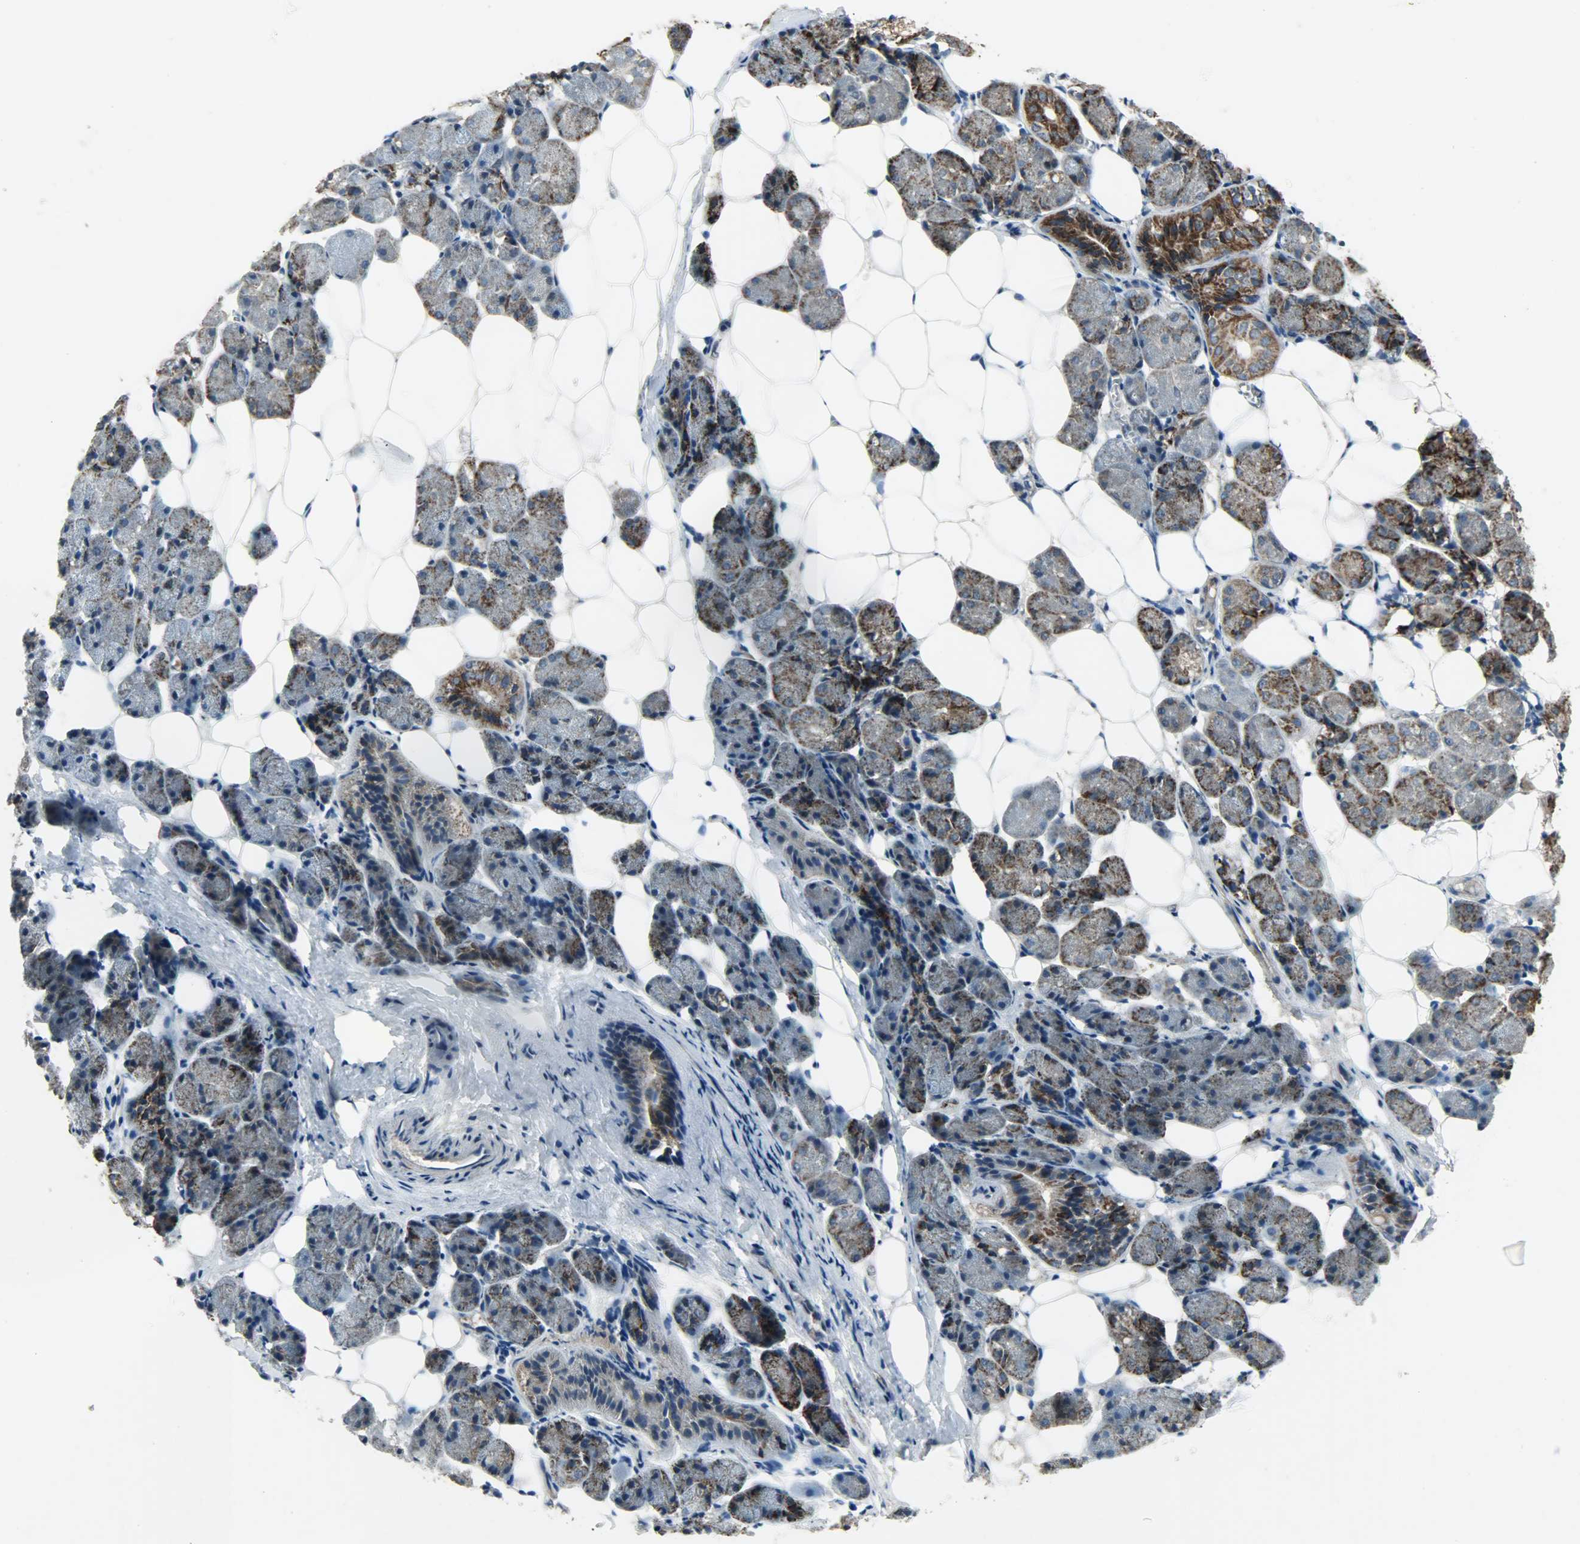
{"staining": {"intensity": "strong", "quantity": ">75%", "location": "cytoplasmic/membranous"}, "tissue": "salivary gland", "cell_type": "Glandular cells", "image_type": "normal", "snomed": [{"axis": "morphology", "description": "Normal tissue, NOS"}, {"axis": "morphology", "description": "Adenoma, NOS"}, {"axis": "topography", "description": "Salivary gland"}], "caption": "Salivary gland stained for a protein (brown) demonstrates strong cytoplasmic/membranous positive expression in about >75% of glandular cells.", "gene": "AMT", "patient": {"sex": "female", "age": 32}}